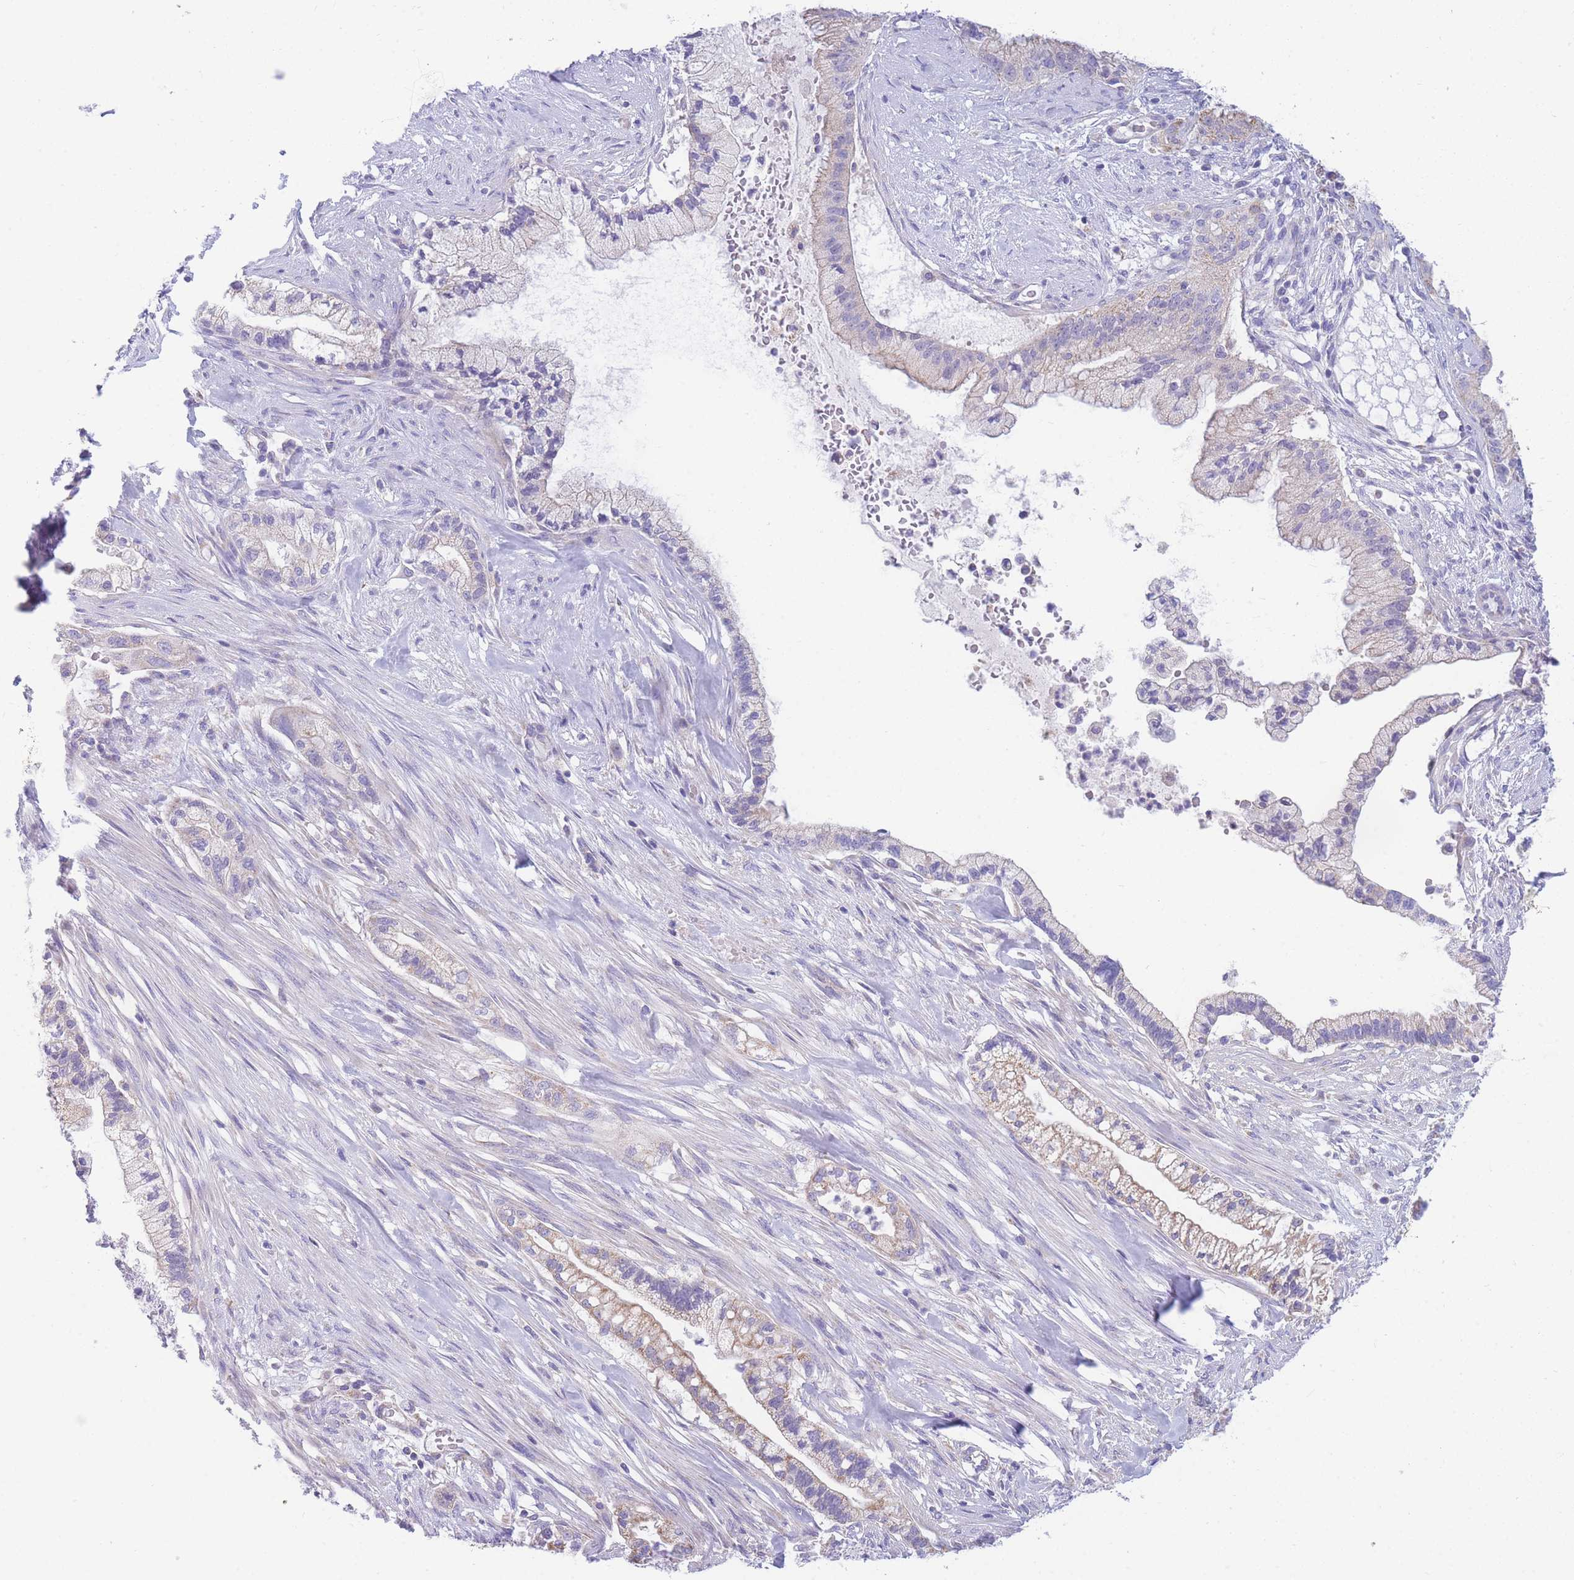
{"staining": {"intensity": "weak", "quantity": "25%-75%", "location": "cytoplasmic/membranous"}, "tissue": "pancreatic cancer", "cell_type": "Tumor cells", "image_type": "cancer", "snomed": [{"axis": "morphology", "description": "Adenocarcinoma, NOS"}, {"axis": "topography", "description": "Pancreas"}], "caption": "Protein analysis of adenocarcinoma (pancreatic) tissue reveals weak cytoplasmic/membranous positivity in approximately 25%-75% of tumor cells.", "gene": "DHRS11", "patient": {"sex": "male", "age": 44}}